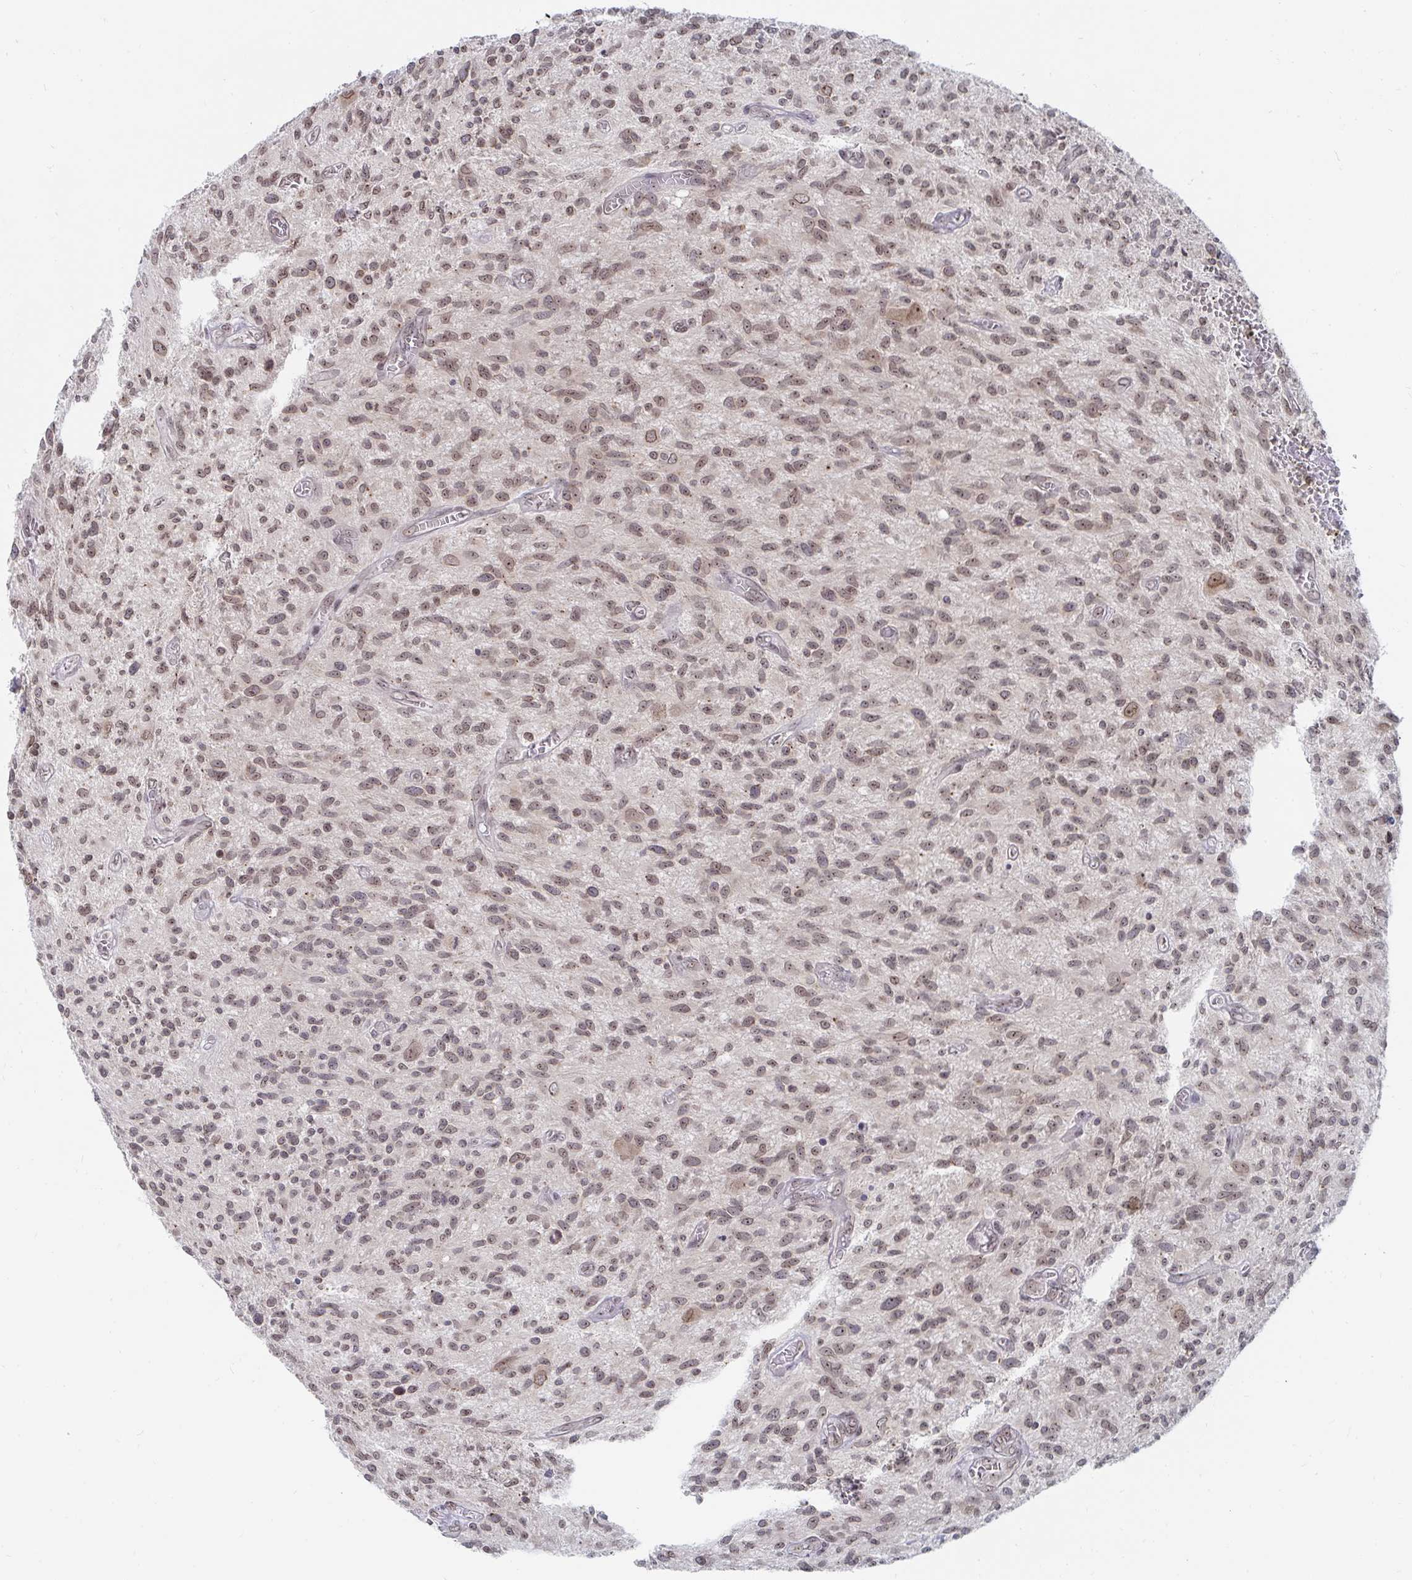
{"staining": {"intensity": "moderate", "quantity": ">75%", "location": "nuclear"}, "tissue": "glioma", "cell_type": "Tumor cells", "image_type": "cancer", "snomed": [{"axis": "morphology", "description": "Glioma, malignant, High grade"}, {"axis": "topography", "description": "Brain"}], "caption": "Immunohistochemical staining of malignant glioma (high-grade) shows moderate nuclear protein staining in about >75% of tumor cells.", "gene": "TRIP12", "patient": {"sex": "male", "age": 75}}